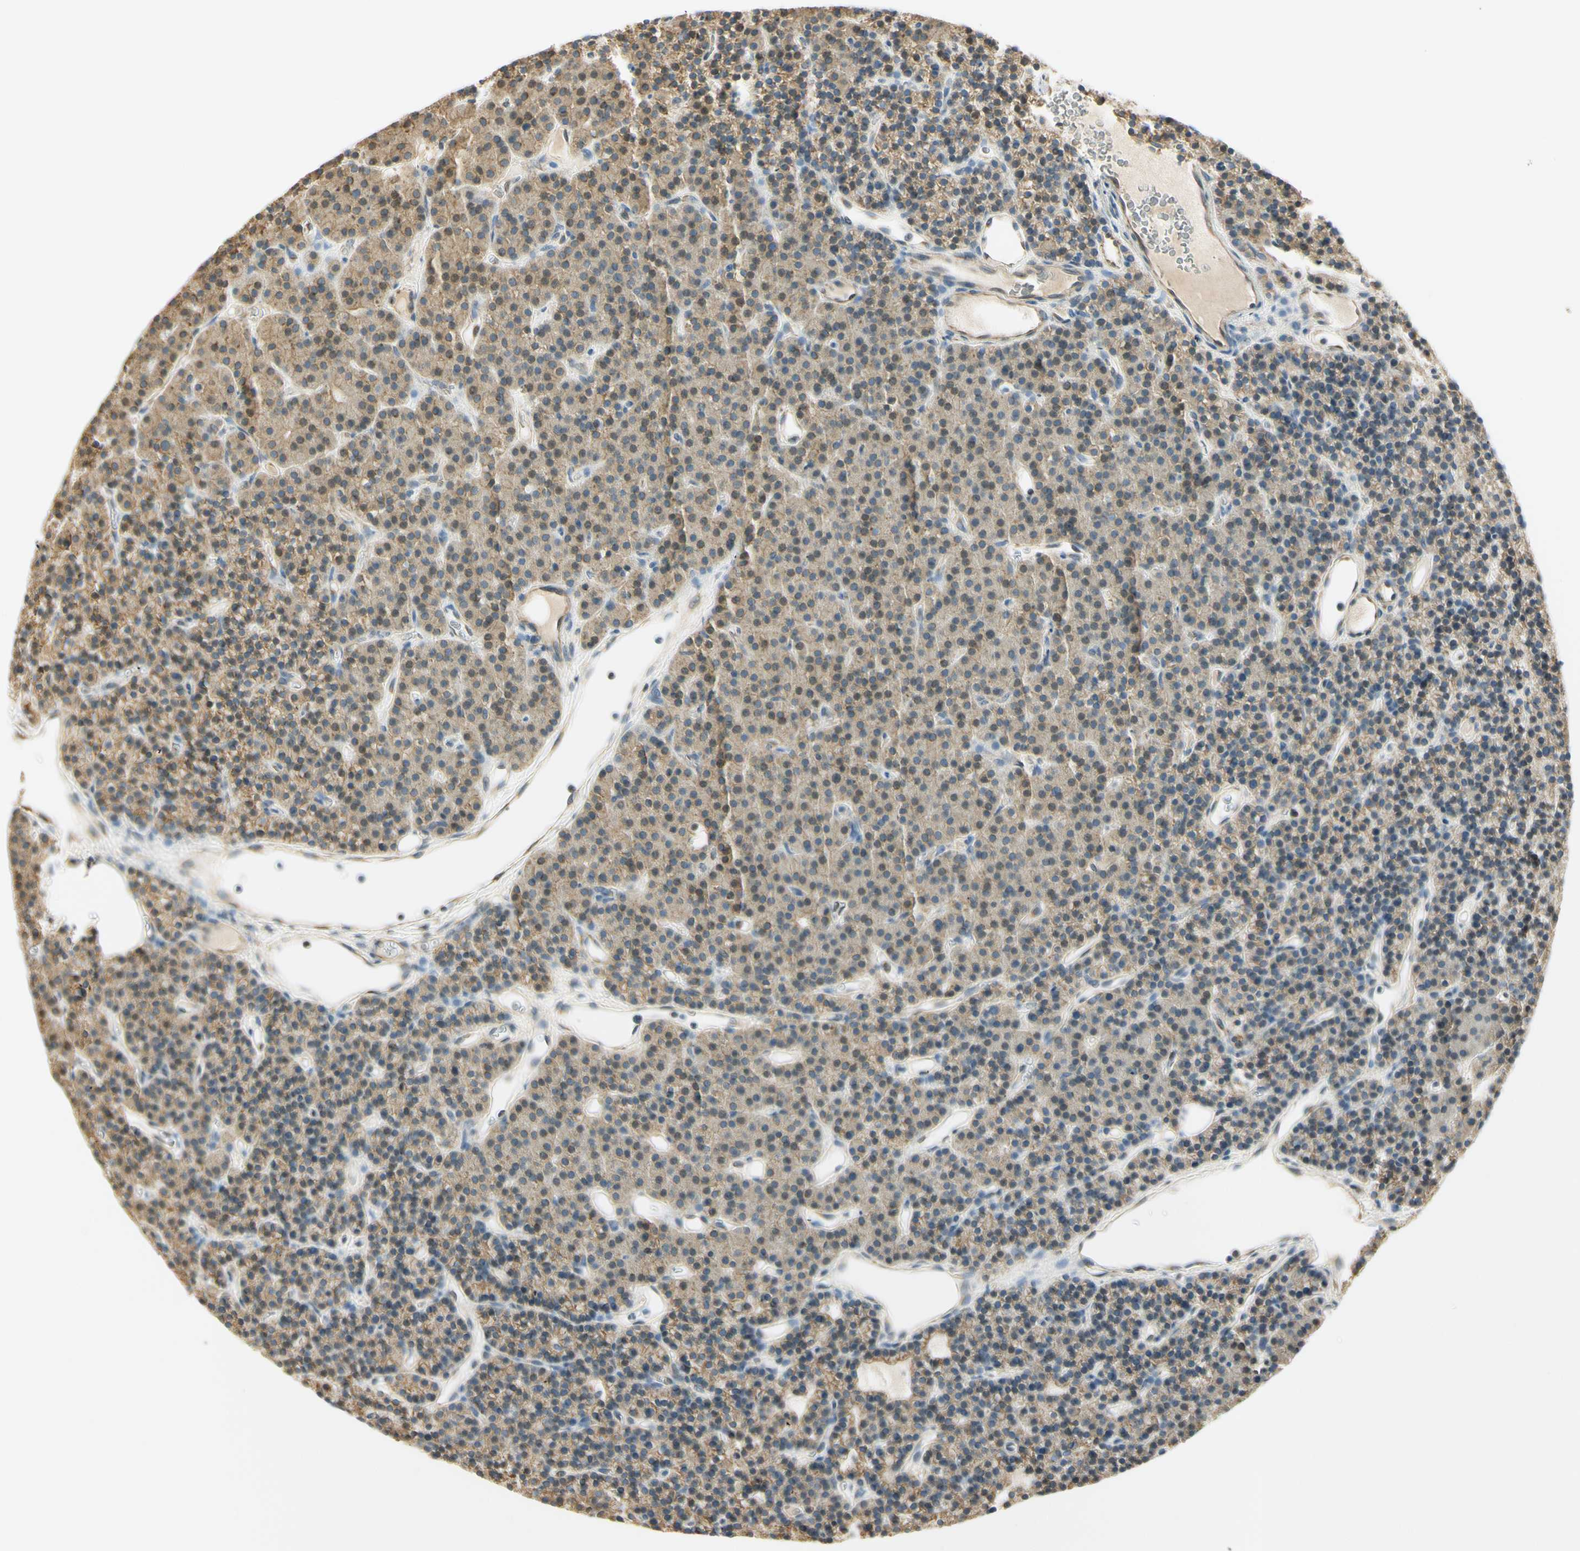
{"staining": {"intensity": "weak", "quantity": ">75%", "location": "cytoplasmic/membranous"}, "tissue": "parathyroid gland", "cell_type": "Glandular cells", "image_type": "normal", "snomed": [{"axis": "morphology", "description": "Normal tissue, NOS"}, {"axis": "morphology", "description": "Hyperplasia, NOS"}, {"axis": "topography", "description": "Parathyroid gland"}], "caption": "The photomicrograph demonstrates staining of benign parathyroid gland, revealing weak cytoplasmic/membranous protein expression (brown color) within glandular cells. Nuclei are stained in blue.", "gene": "IGDCC4", "patient": {"sex": "male", "age": 44}}